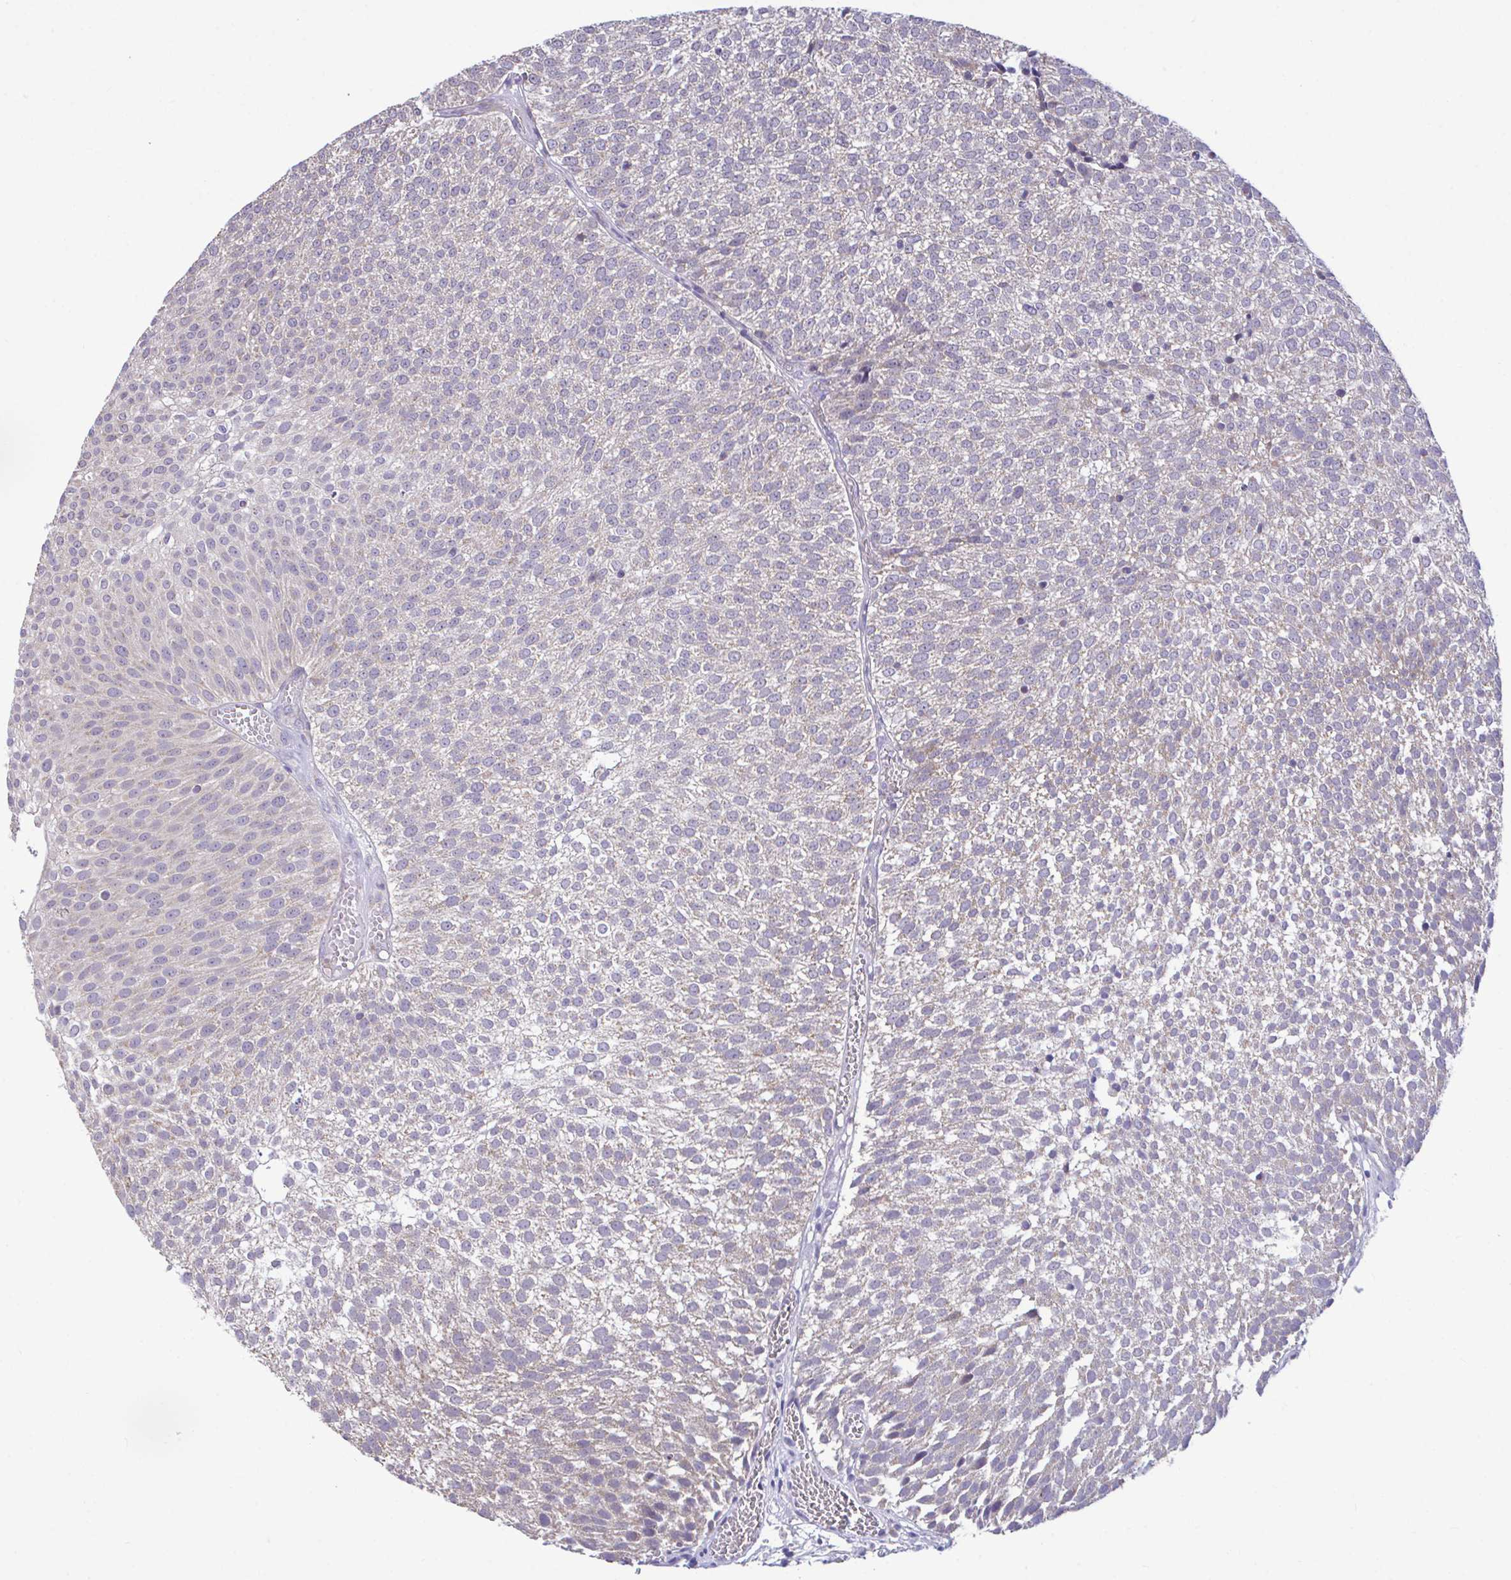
{"staining": {"intensity": "negative", "quantity": "none", "location": "none"}, "tissue": "urothelial cancer", "cell_type": "Tumor cells", "image_type": "cancer", "snomed": [{"axis": "morphology", "description": "Urothelial carcinoma, Low grade"}, {"axis": "topography", "description": "Urinary bladder"}], "caption": "Tumor cells show no significant protein positivity in urothelial carcinoma (low-grade). The staining is performed using DAB brown chromogen with nuclei counter-stained in using hematoxylin.", "gene": "SARS2", "patient": {"sex": "female", "age": 79}}